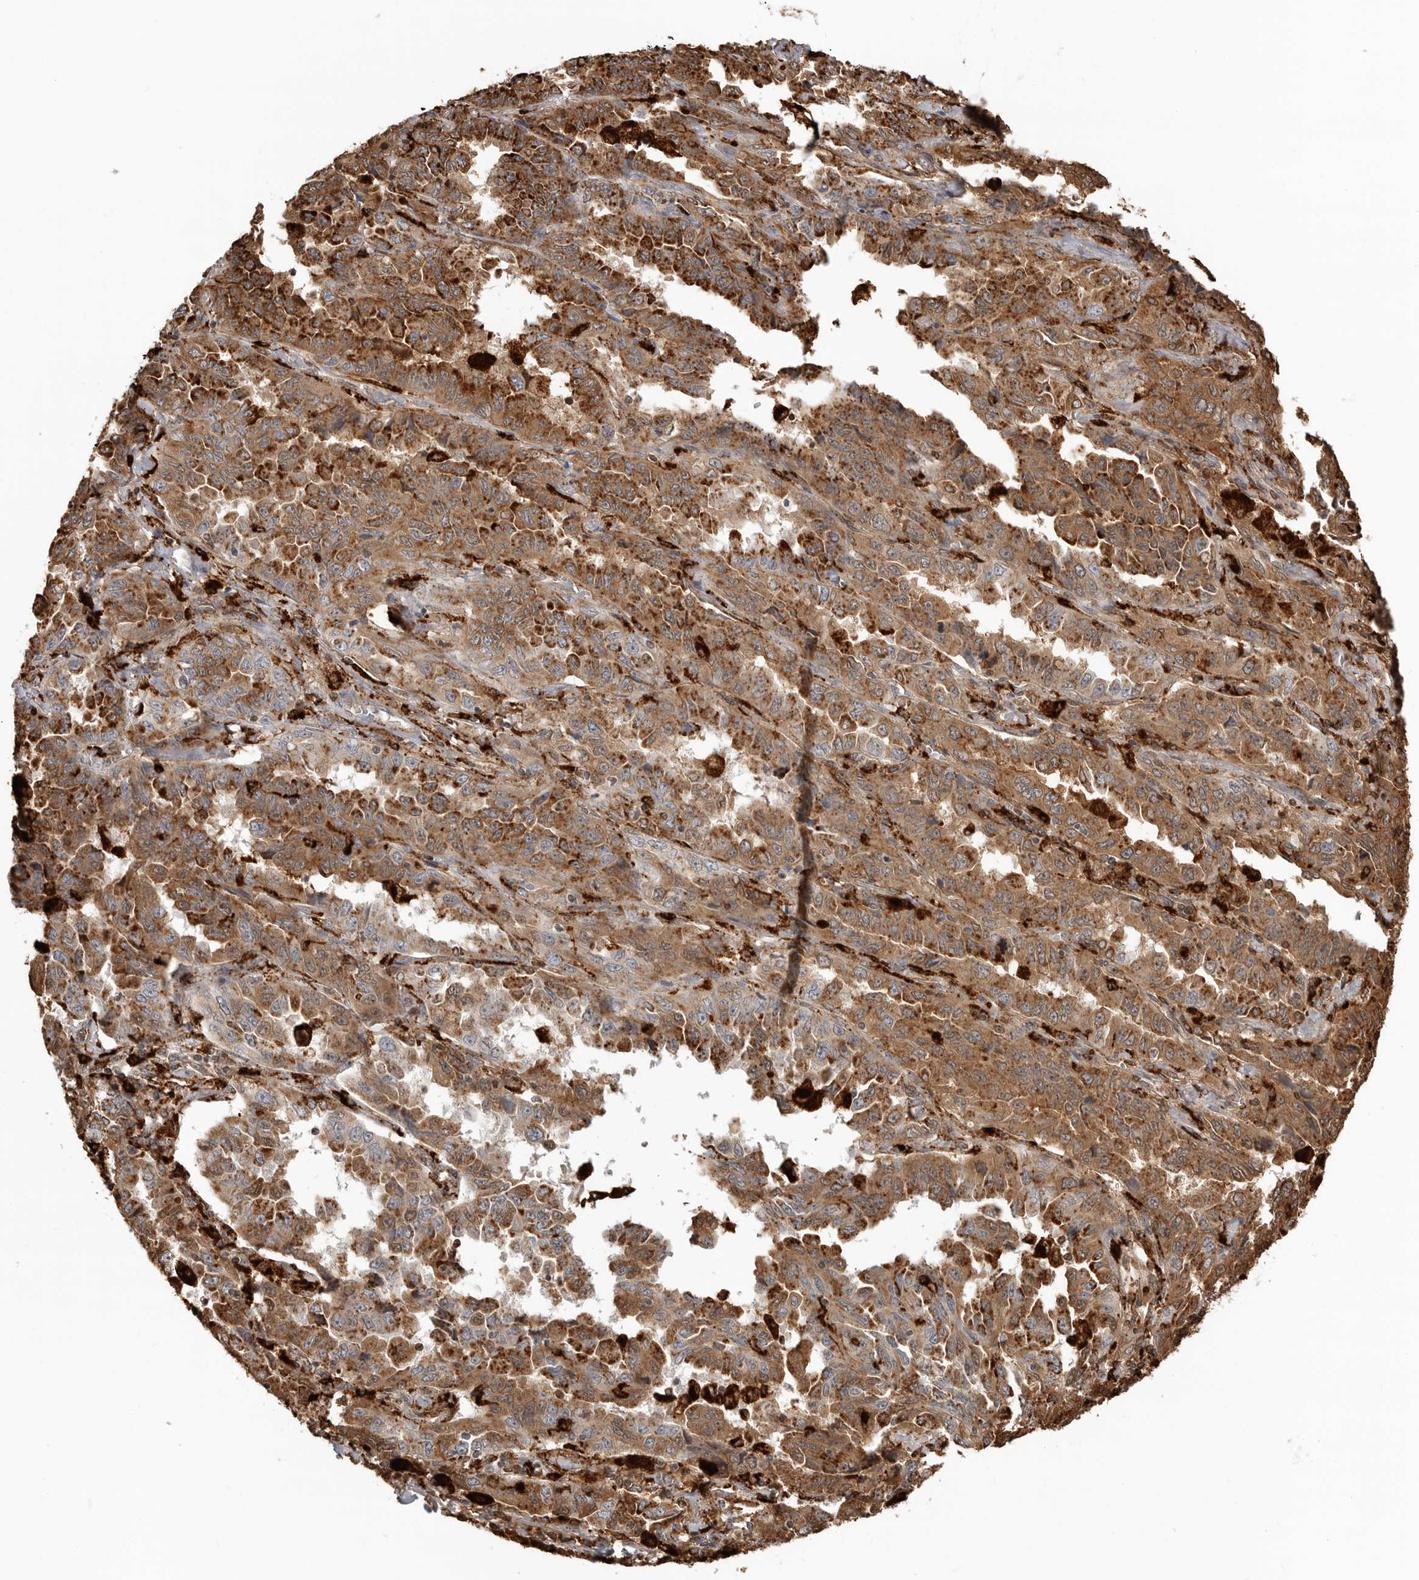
{"staining": {"intensity": "strong", "quantity": ">75%", "location": "cytoplasmic/membranous"}, "tissue": "lung cancer", "cell_type": "Tumor cells", "image_type": "cancer", "snomed": [{"axis": "morphology", "description": "Adenocarcinoma, NOS"}, {"axis": "topography", "description": "Lung"}], "caption": "An image of adenocarcinoma (lung) stained for a protein reveals strong cytoplasmic/membranous brown staining in tumor cells. (Stains: DAB in brown, nuclei in blue, Microscopy: brightfield microscopy at high magnification).", "gene": "IFI30", "patient": {"sex": "female", "age": 51}}